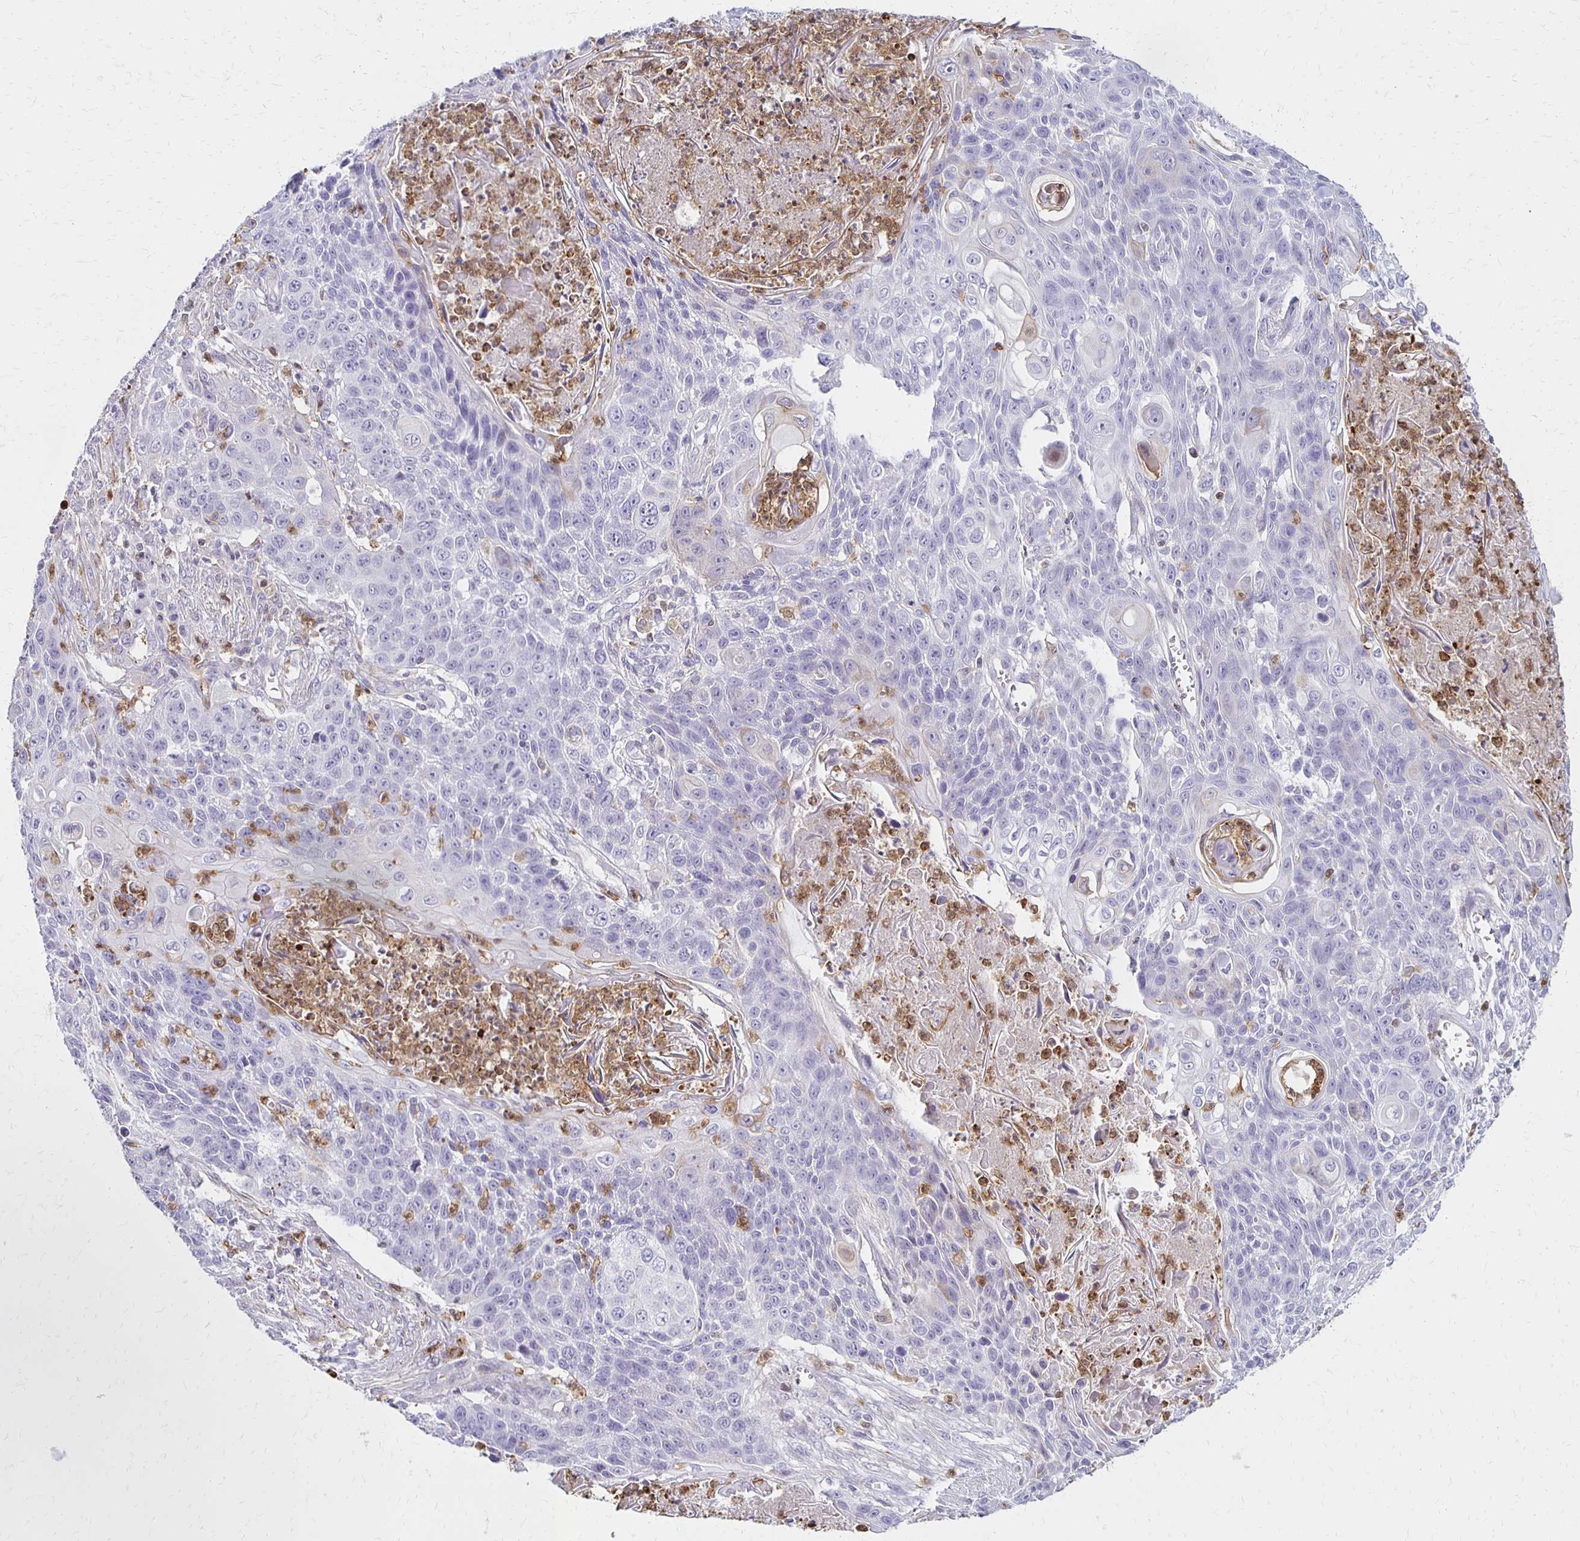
{"staining": {"intensity": "negative", "quantity": "none", "location": "none"}, "tissue": "lung cancer", "cell_type": "Tumor cells", "image_type": "cancer", "snomed": [{"axis": "morphology", "description": "Squamous cell carcinoma, NOS"}, {"axis": "morphology", "description": "Squamous cell carcinoma, metastatic, NOS"}, {"axis": "topography", "description": "Lung"}, {"axis": "topography", "description": "Pleura, NOS"}], "caption": "This photomicrograph is of lung metastatic squamous cell carcinoma stained with immunohistochemistry to label a protein in brown with the nuclei are counter-stained blue. There is no positivity in tumor cells. Nuclei are stained in blue.", "gene": "CCL21", "patient": {"sex": "male", "age": 72}}